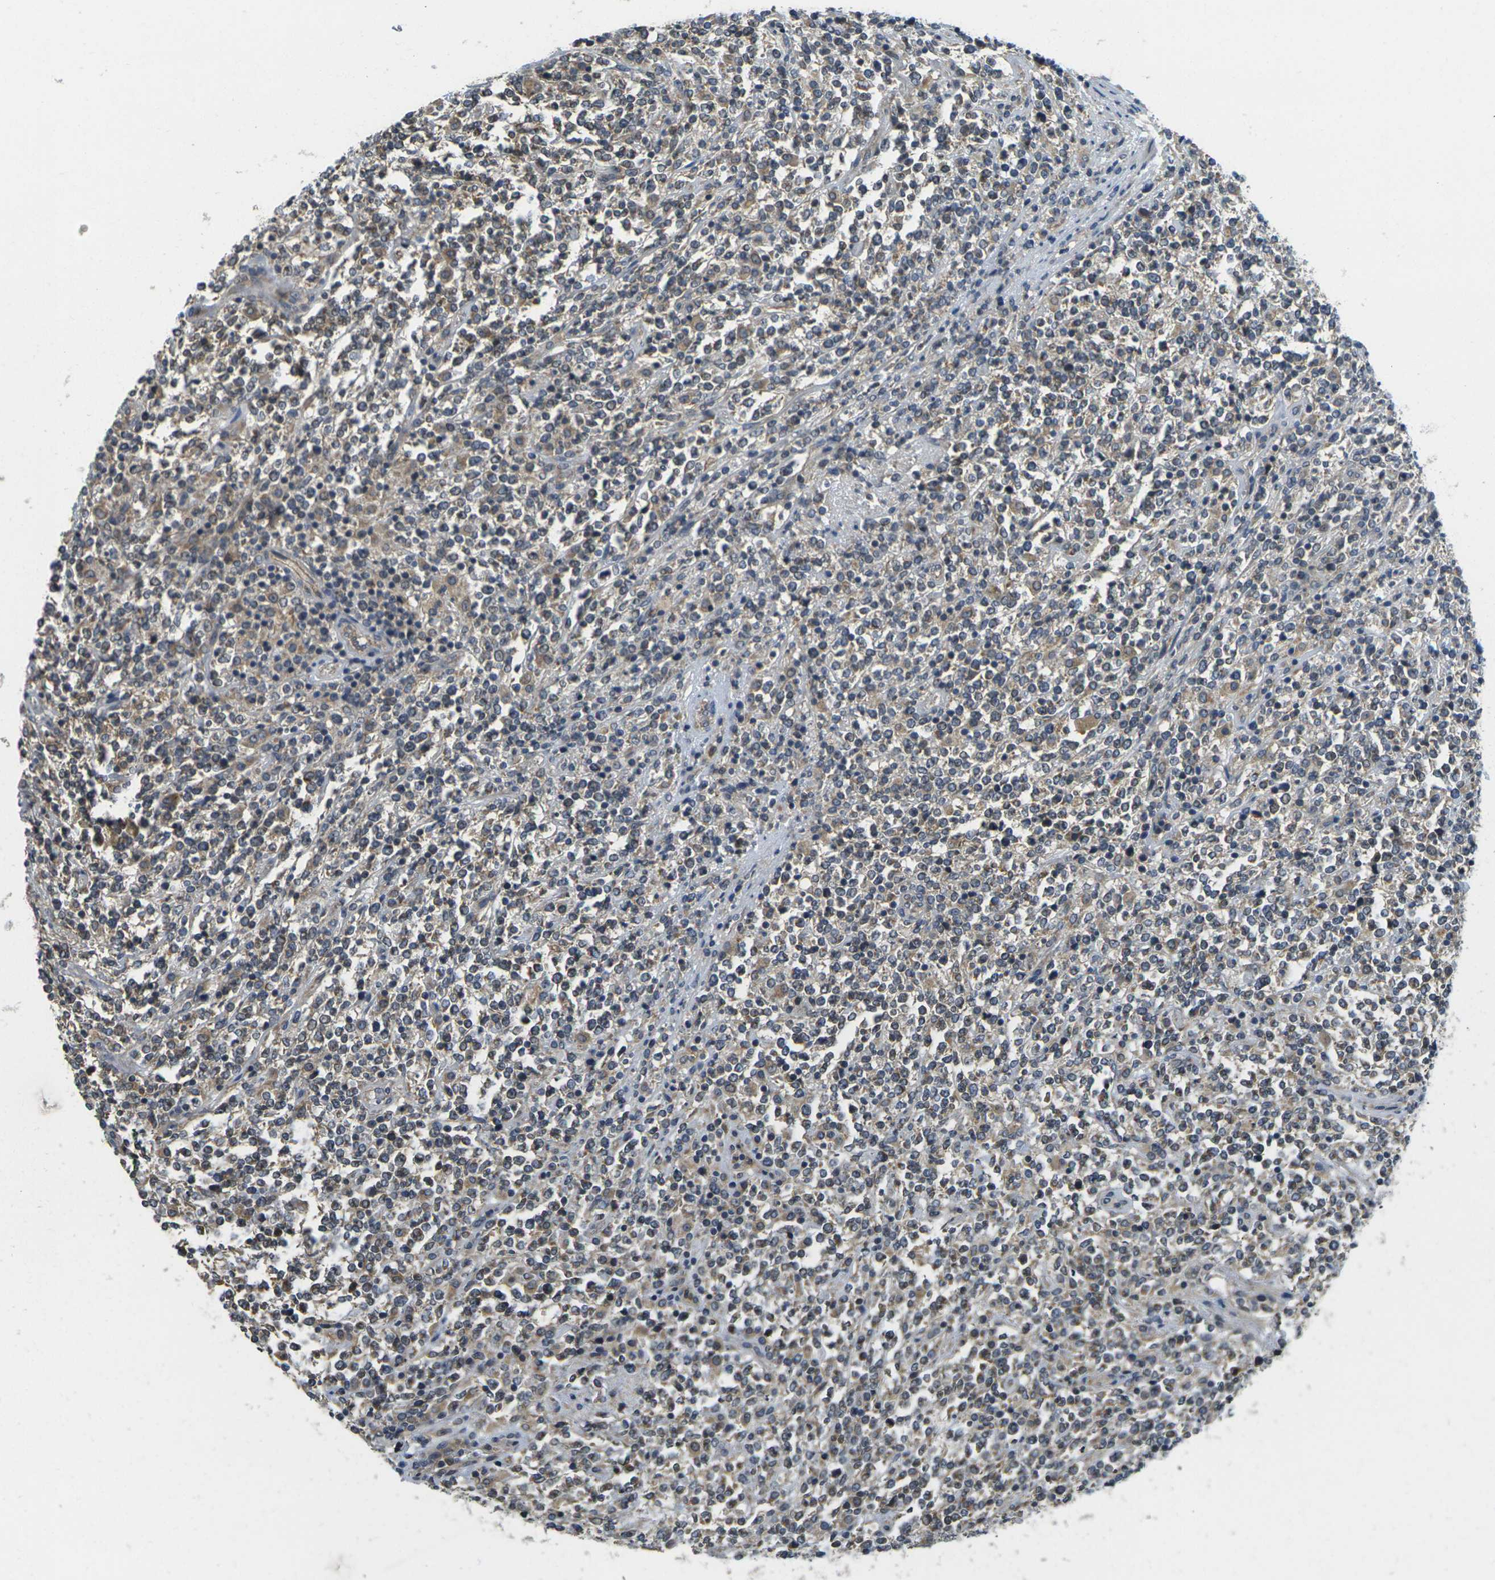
{"staining": {"intensity": "moderate", "quantity": "25%-75%", "location": "cytoplasmic/membranous"}, "tissue": "lymphoma", "cell_type": "Tumor cells", "image_type": "cancer", "snomed": [{"axis": "morphology", "description": "Malignant lymphoma, non-Hodgkin's type, High grade"}, {"axis": "topography", "description": "Soft tissue"}], "caption": "Moderate cytoplasmic/membranous staining for a protein is seen in approximately 25%-75% of tumor cells of lymphoma using IHC.", "gene": "MINAR2", "patient": {"sex": "male", "age": 18}}